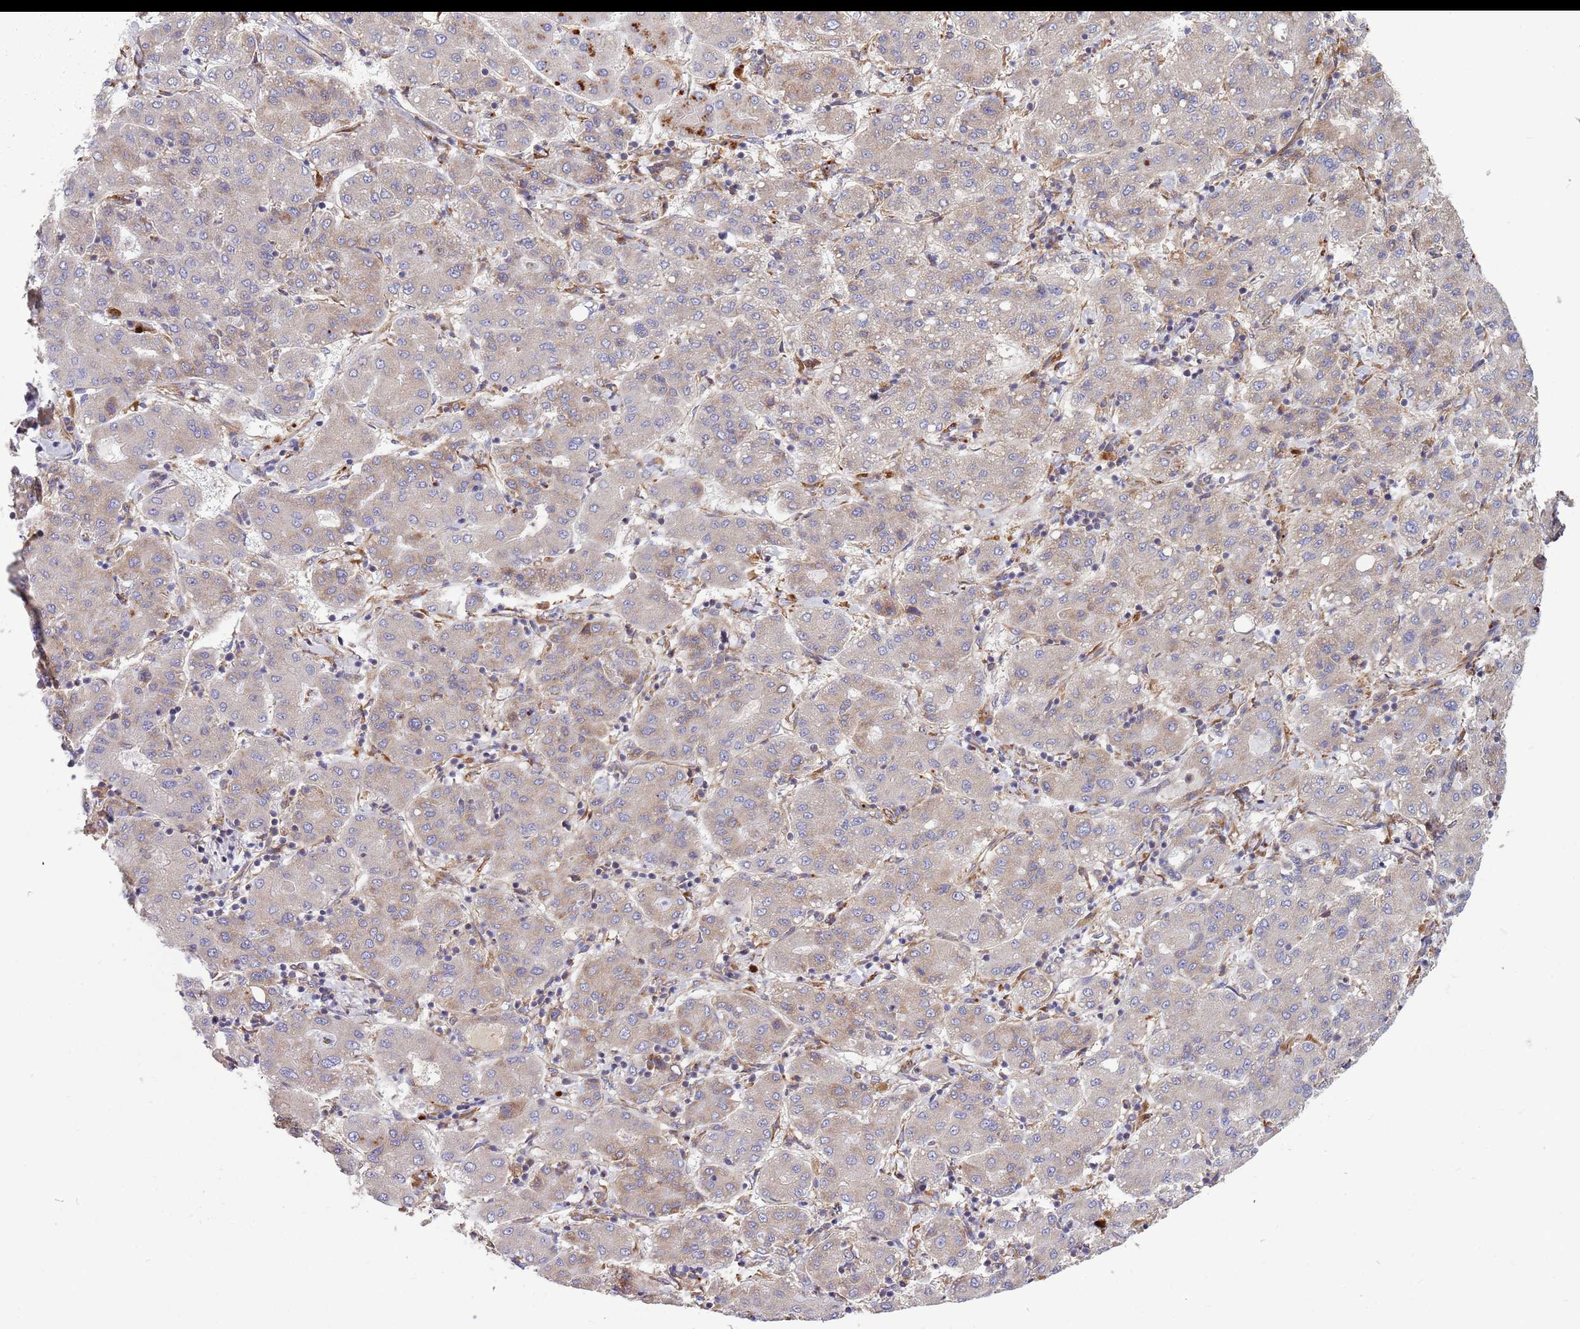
{"staining": {"intensity": "weak", "quantity": "<25%", "location": "cytoplasmic/membranous"}, "tissue": "liver cancer", "cell_type": "Tumor cells", "image_type": "cancer", "snomed": [{"axis": "morphology", "description": "Carcinoma, Hepatocellular, NOS"}, {"axis": "topography", "description": "Liver"}], "caption": "Hepatocellular carcinoma (liver) stained for a protein using immunohistochemistry exhibits no positivity tumor cells.", "gene": "ARMCX6", "patient": {"sex": "male", "age": 65}}